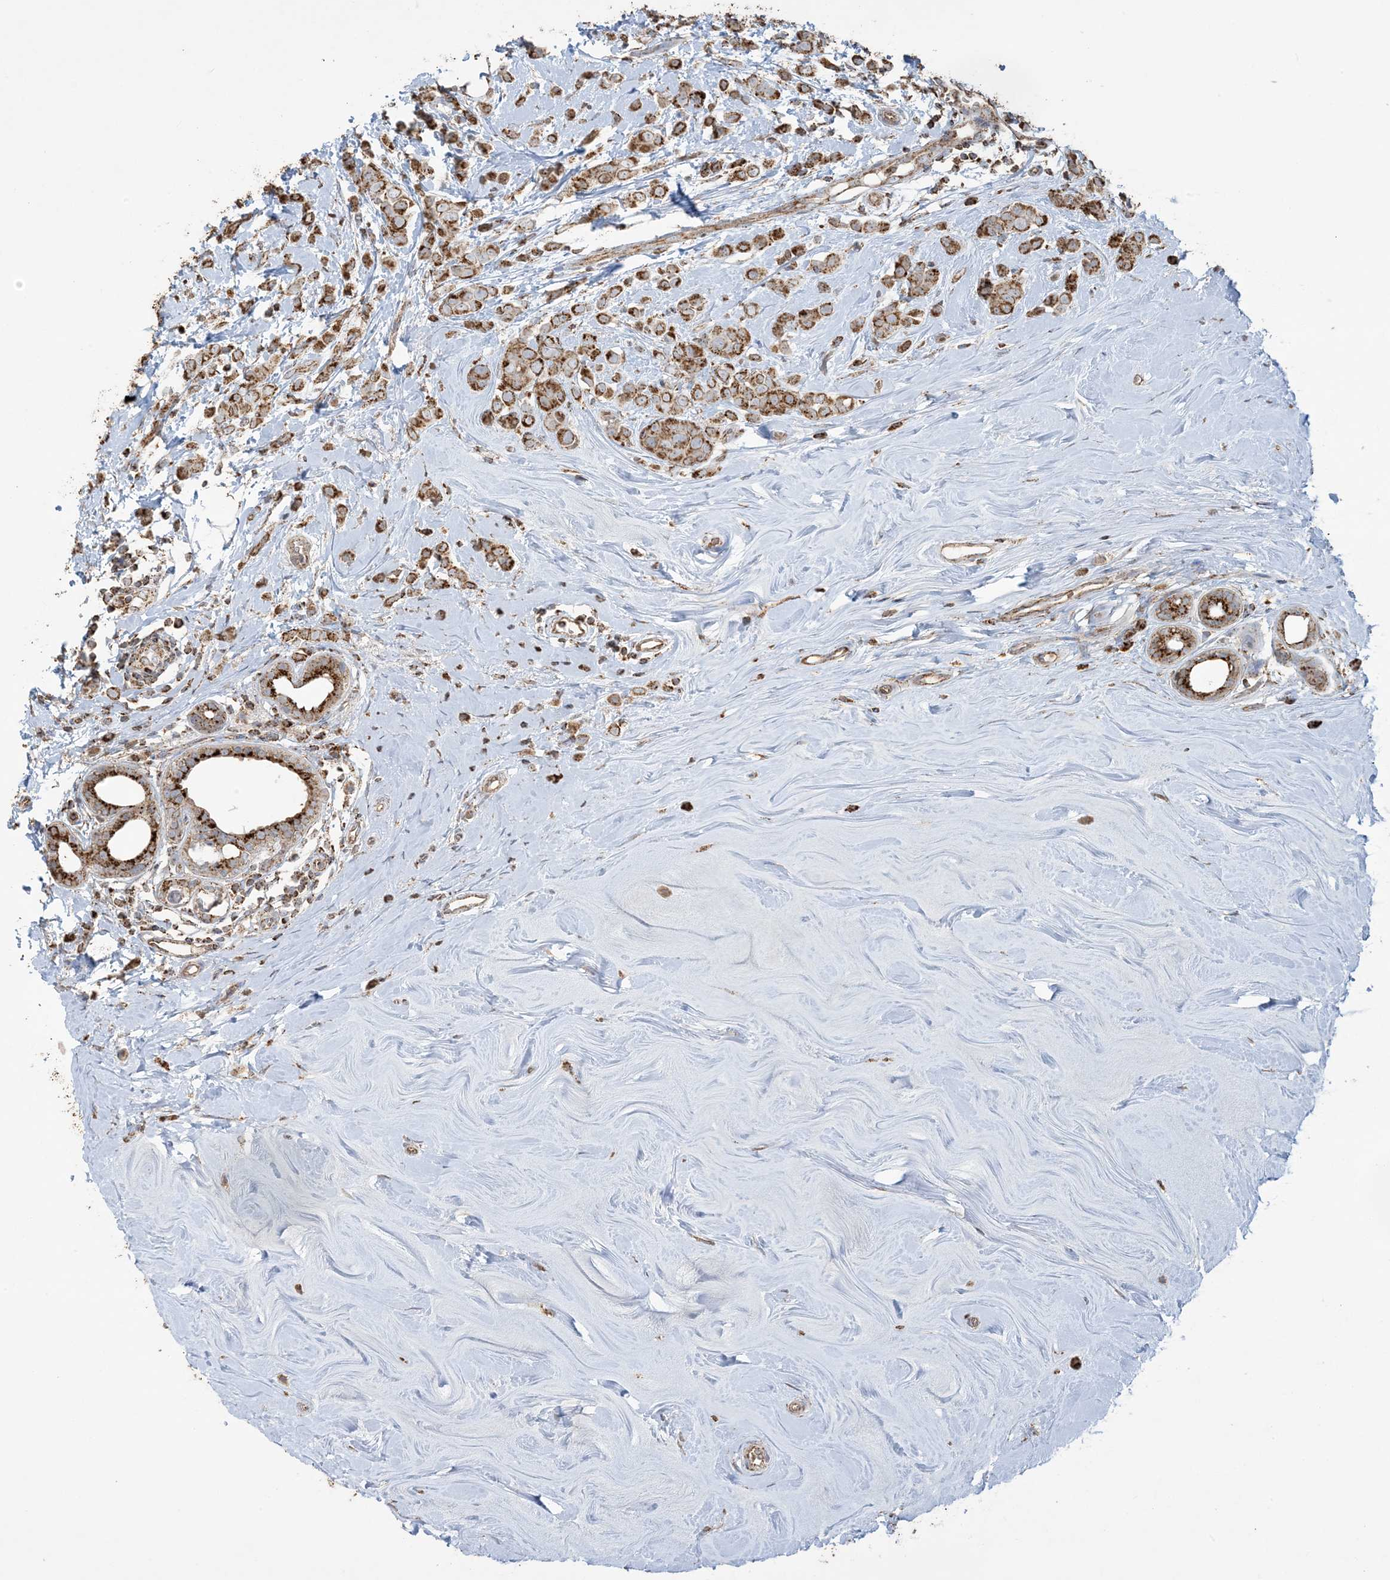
{"staining": {"intensity": "moderate", "quantity": ">75%", "location": "cytoplasmic/membranous"}, "tissue": "breast cancer", "cell_type": "Tumor cells", "image_type": "cancer", "snomed": [{"axis": "morphology", "description": "Lobular carcinoma"}, {"axis": "topography", "description": "Breast"}], "caption": "Protein staining by immunohistochemistry shows moderate cytoplasmic/membranous staining in about >75% of tumor cells in breast lobular carcinoma. (Brightfield microscopy of DAB IHC at high magnification).", "gene": "AGA", "patient": {"sex": "female", "age": 47}}